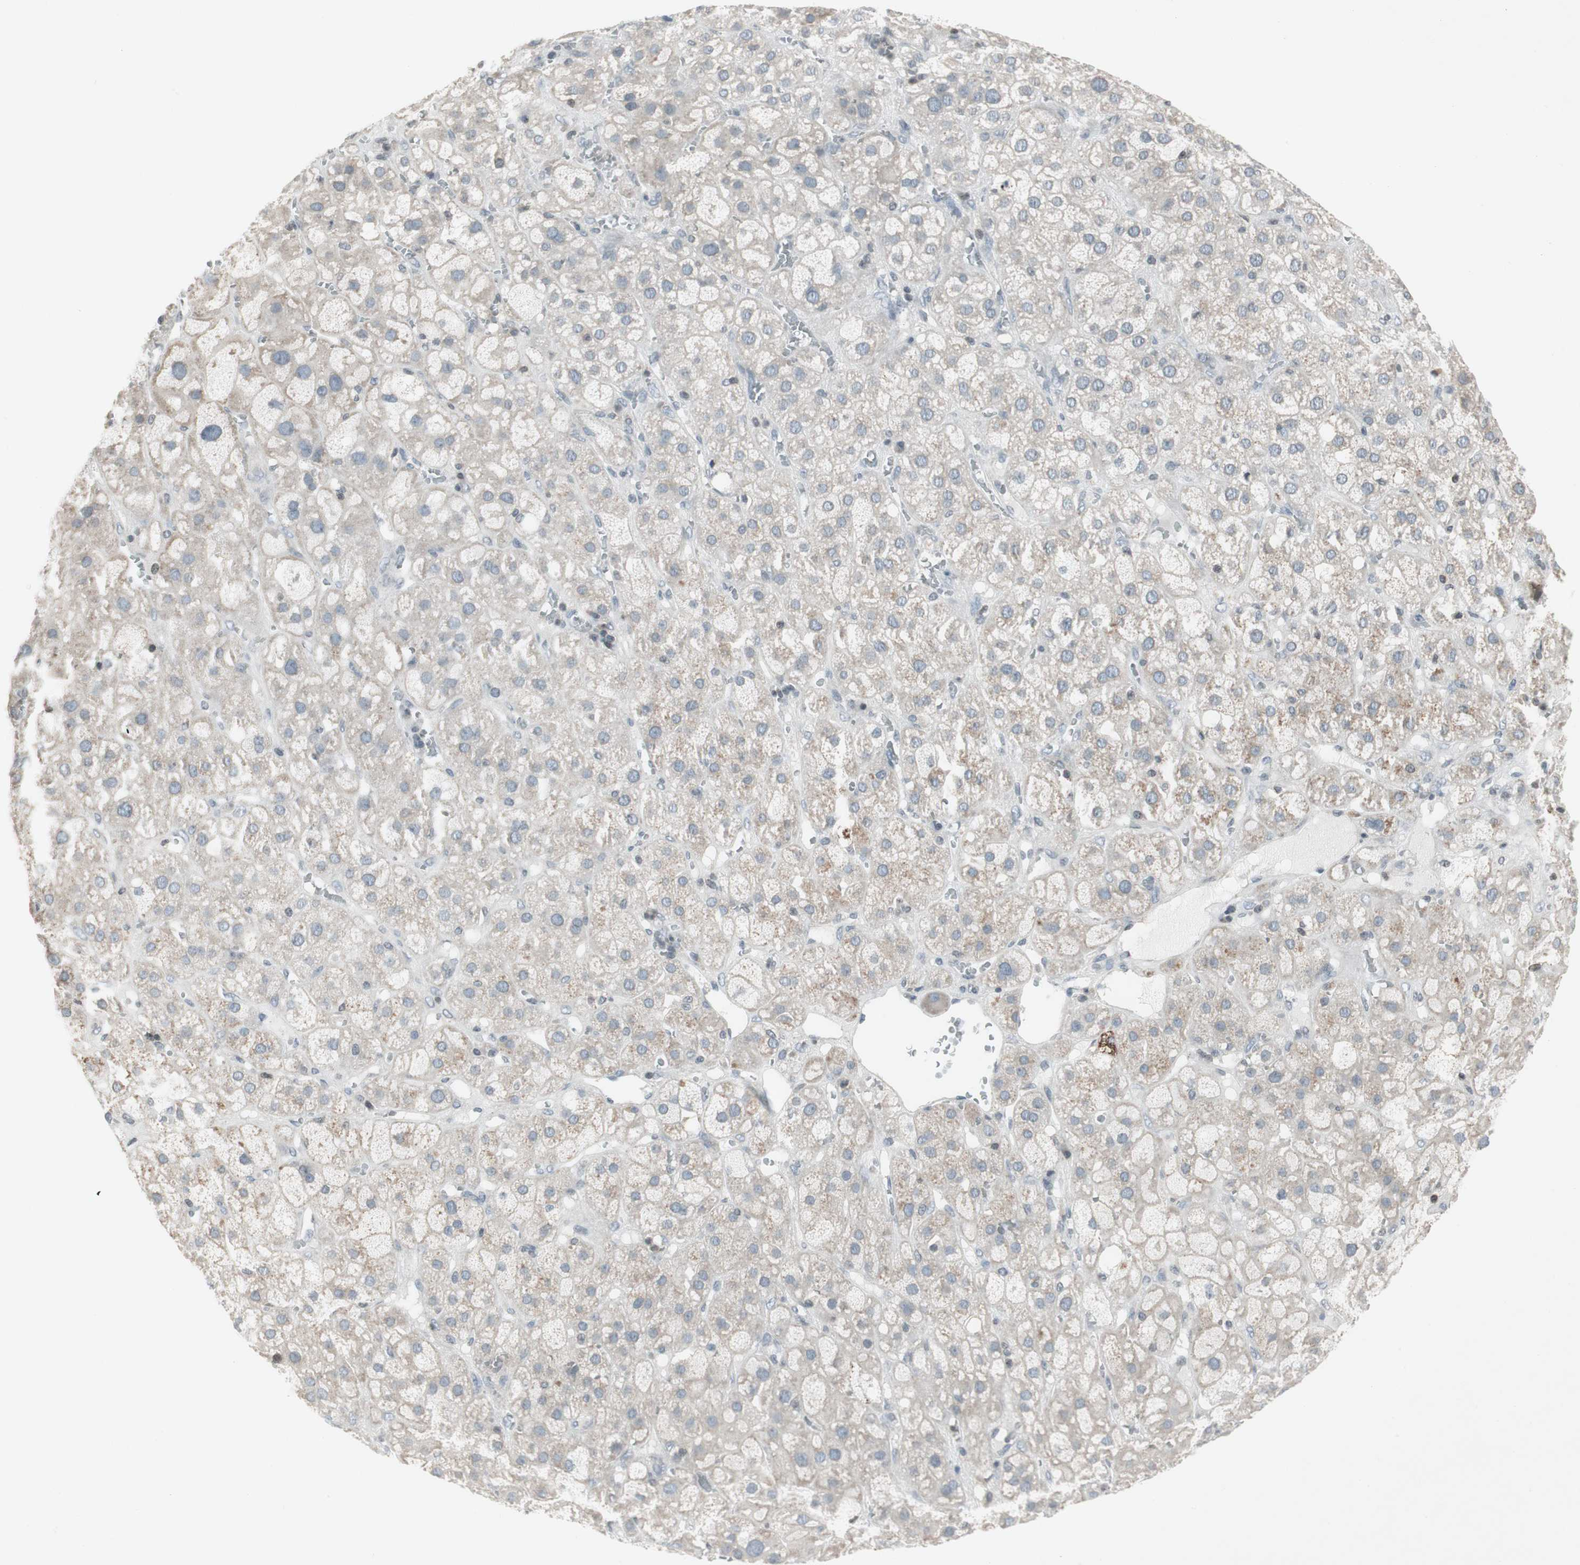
{"staining": {"intensity": "weak", "quantity": "<25%", "location": "cytoplasmic/membranous"}, "tissue": "adrenal gland", "cell_type": "Glandular cells", "image_type": "normal", "snomed": [{"axis": "morphology", "description": "Normal tissue, NOS"}, {"axis": "topography", "description": "Adrenal gland"}], "caption": "Normal adrenal gland was stained to show a protein in brown. There is no significant positivity in glandular cells. (DAB (3,3'-diaminobenzidine) immunohistochemistry, high magnification).", "gene": "ARG2", "patient": {"sex": "female", "age": 47}}